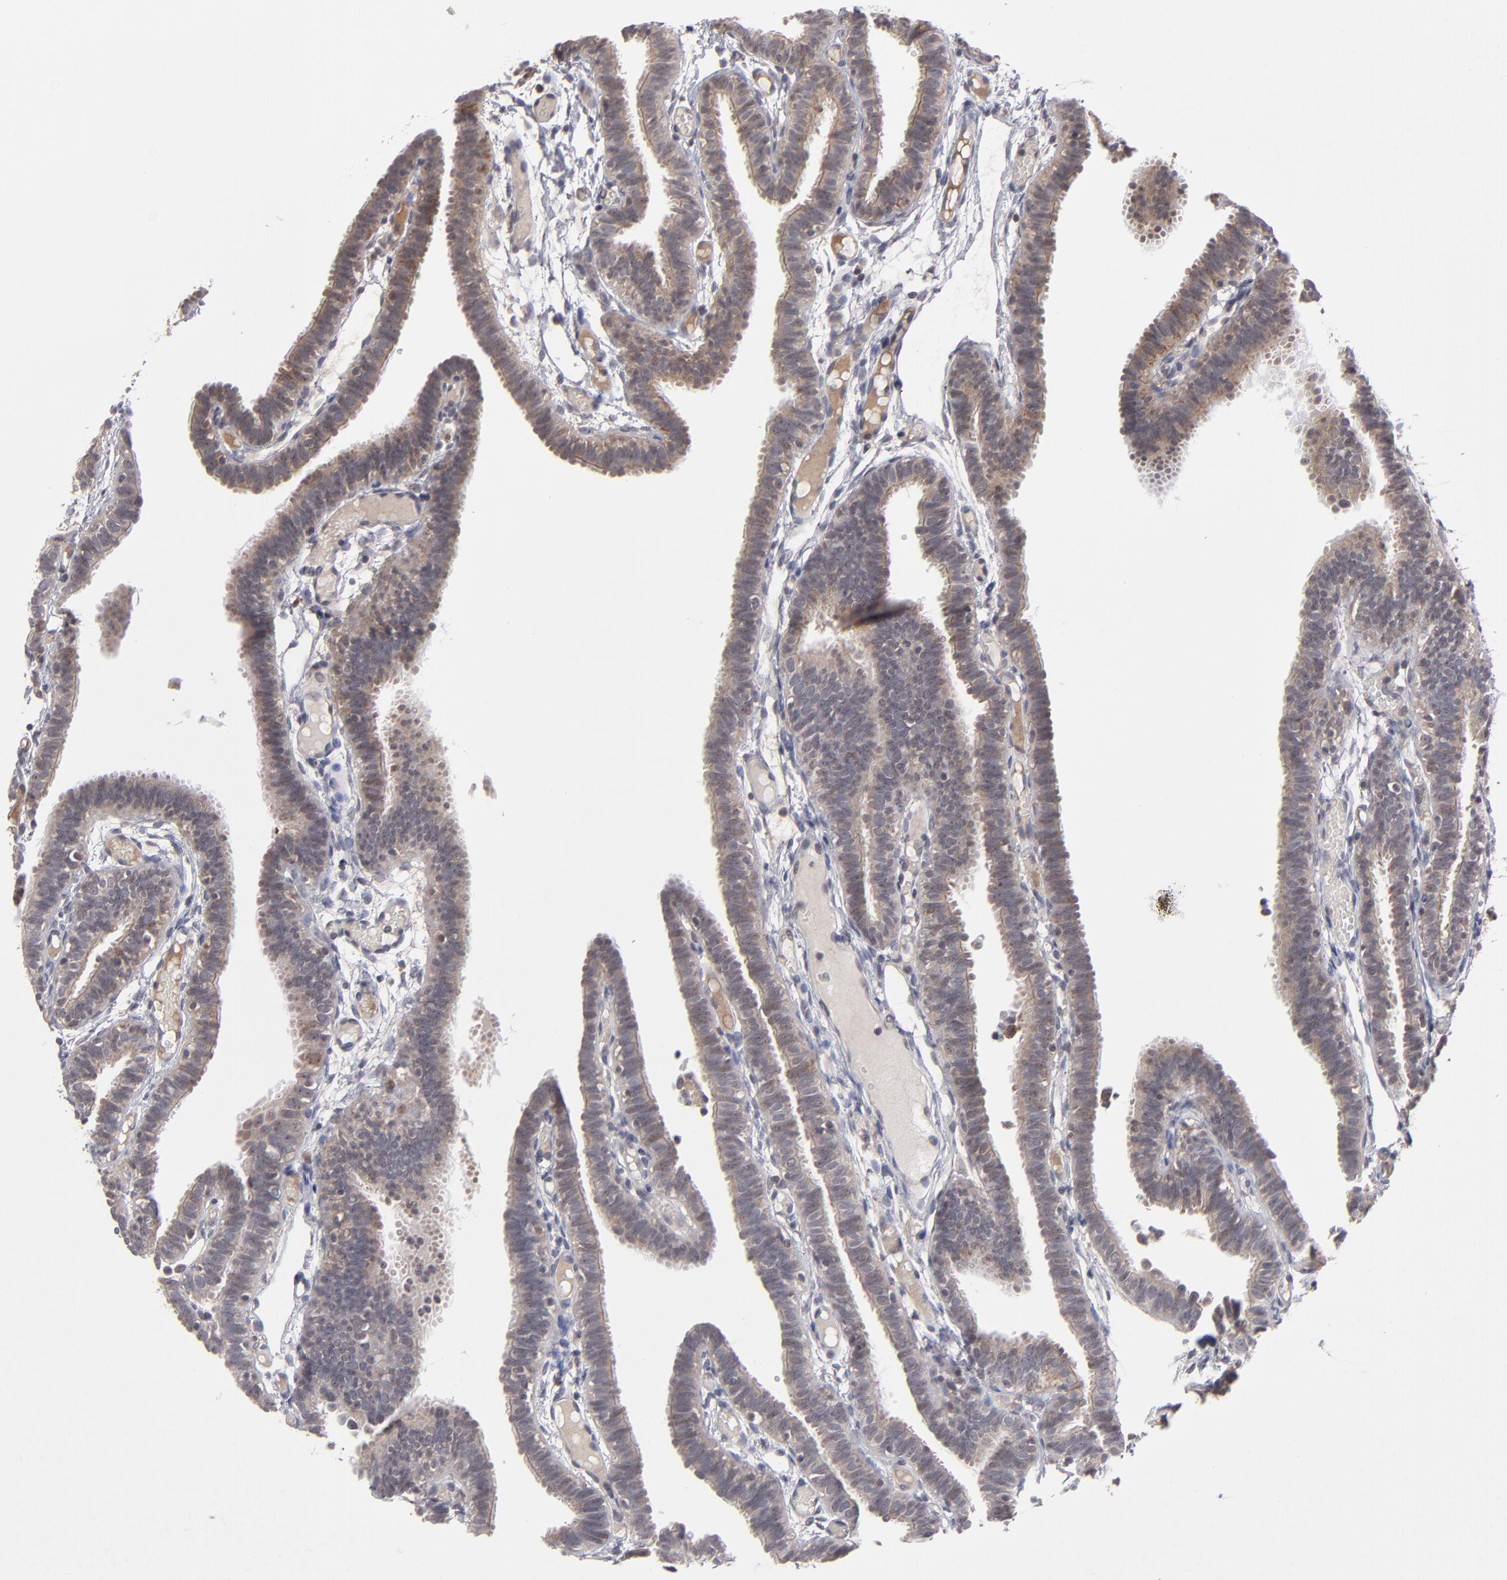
{"staining": {"intensity": "moderate", "quantity": ">75%", "location": "cytoplasmic/membranous"}, "tissue": "fallopian tube", "cell_type": "Glandular cells", "image_type": "normal", "snomed": [{"axis": "morphology", "description": "Normal tissue, NOS"}, {"axis": "topography", "description": "Fallopian tube"}], "caption": "Protein positivity by IHC demonstrates moderate cytoplasmic/membranous positivity in about >75% of glandular cells in normal fallopian tube. (IHC, brightfield microscopy, high magnification).", "gene": "GLCCI1", "patient": {"sex": "female", "age": 29}}